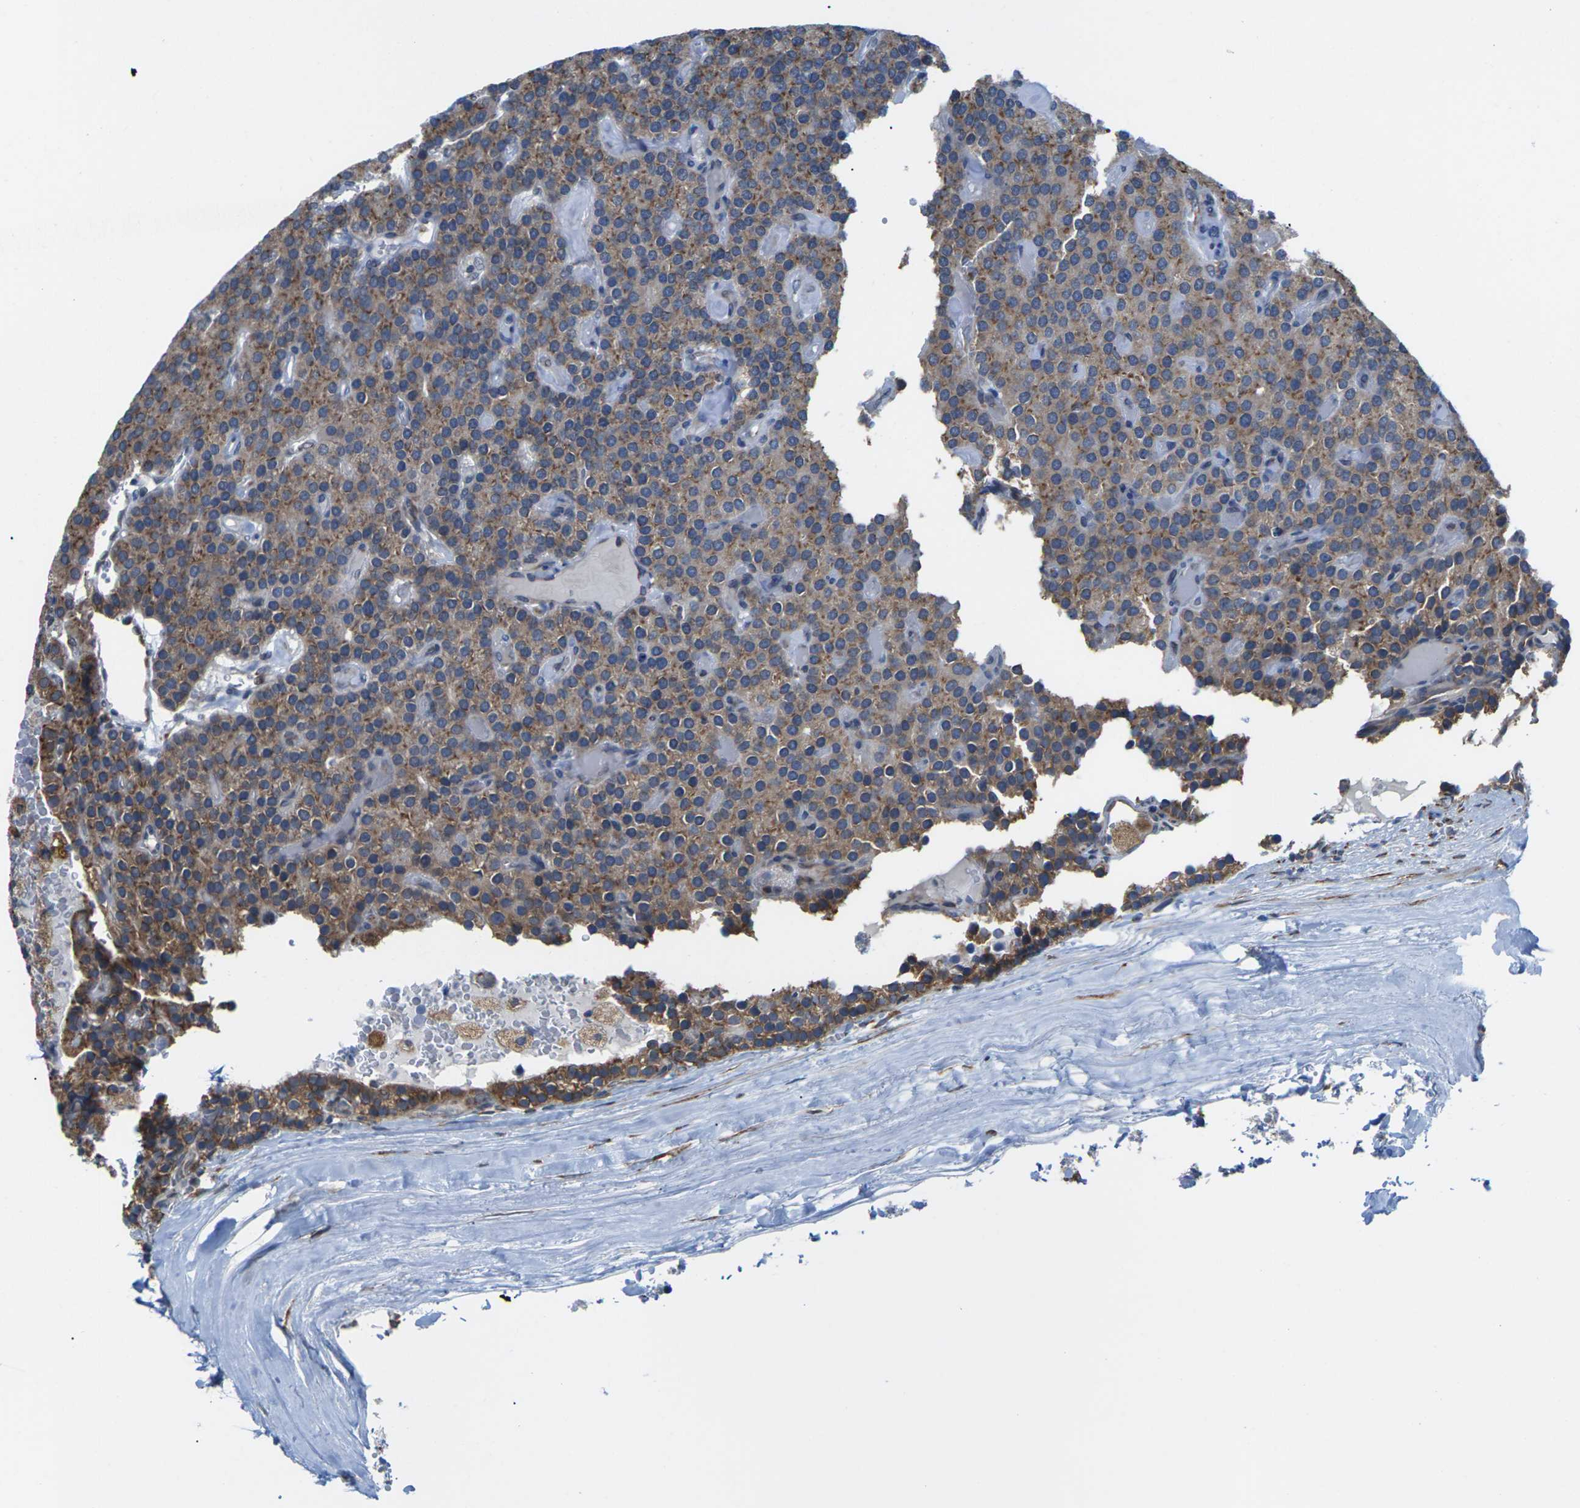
{"staining": {"intensity": "moderate", "quantity": ">75%", "location": "cytoplasmic/membranous"}, "tissue": "parathyroid gland", "cell_type": "Glandular cells", "image_type": "normal", "snomed": [{"axis": "morphology", "description": "Normal tissue, NOS"}, {"axis": "morphology", "description": "Adenoma, NOS"}, {"axis": "topography", "description": "Parathyroid gland"}], "caption": "Approximately >75% of glandular cells in normal human parathyroid gland demonstrate moderate cytoplasmic/membranous protein expression as visualized by brown immunohistochemical staining.", "gene": "PDZK1IP1", "patient": {"sex": "female", "age": 86}}